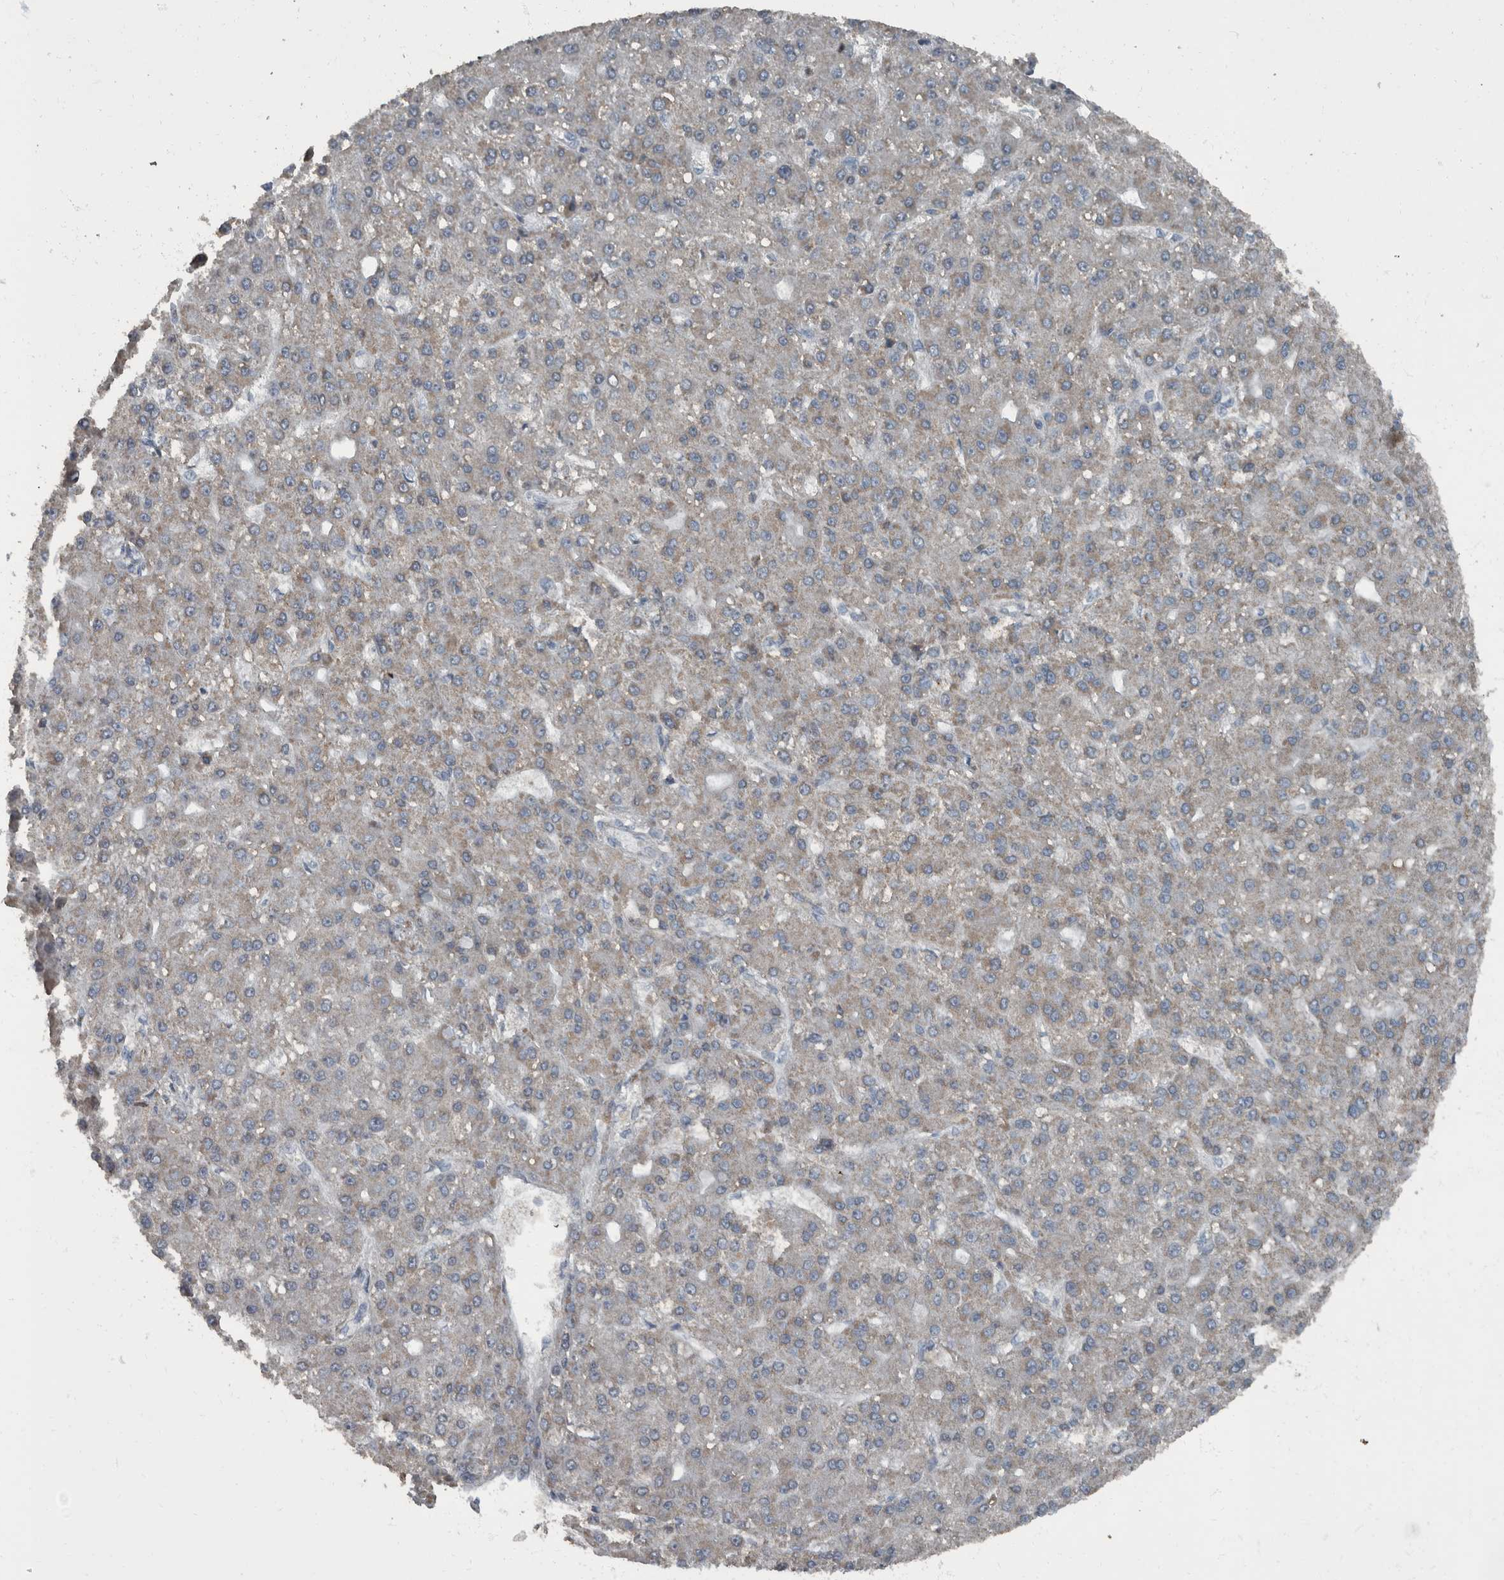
{"staining": {"intensity": "weak", "quantity": "25%-75%", "location": "cytoplasmic/membranous"}, "tissue": "liver cancer", "cell_type": "Tumor cells", "image_type": "cancer", "snomed": [{"axis": "morphology", "description": "Carcinoma, Hepatocellular, NOS"}, {"axis": "topography", "description": "Liver"}], "caption": "Immunohistochemical staining of human liver cancer (hepatocellular carcinoma) shows low levels of weak cytoplasmic/membranous staining in approximately 25%-75% of tumor cells.", "gene": "RABGGTB", "patient": {"sex": "male", "age": 67}}